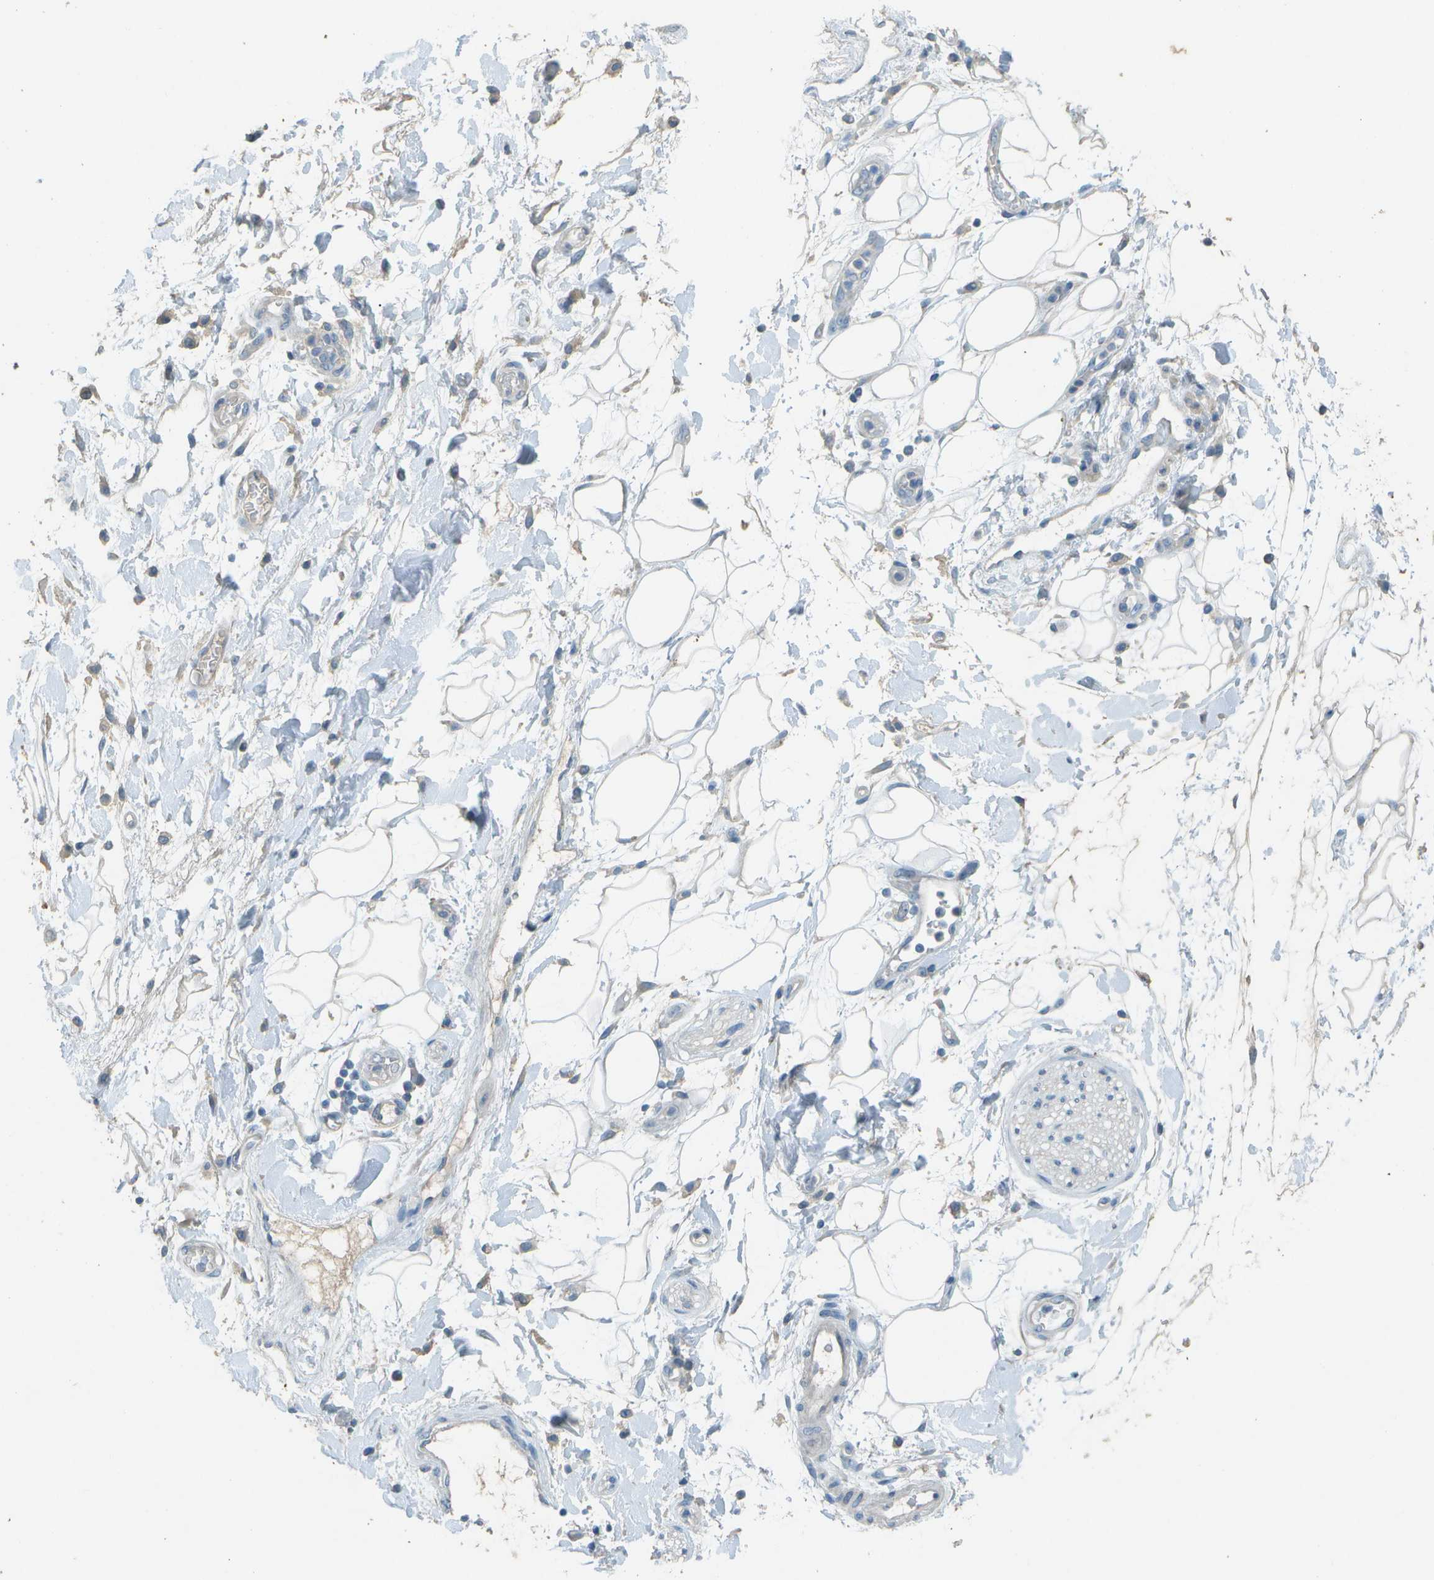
{"staining": {"intensity": "negative", "quantity": "none", "location": "none"}, "tissue": "adipose tissue", "cell_type": "Adipocytes", "image_type": "normal", "snomed": [{"axis": "morphology", "description": "Normal tissue, NOS"}, {"axis": "morphology", "description": "Adenocarcinoma, NOS"}, {"axis": "topography", "description": "Duodenum"}, {"axis": "topography", "description": "Peripheral nerve tissue"}], "caption": "Adipocytes show no significant staining in unremarkable adipose tissue. (DAB immunohistochemistry (IHC), high magnification).", "gene": "LGI2", "patient": {"sex": "female", "age": 60}}